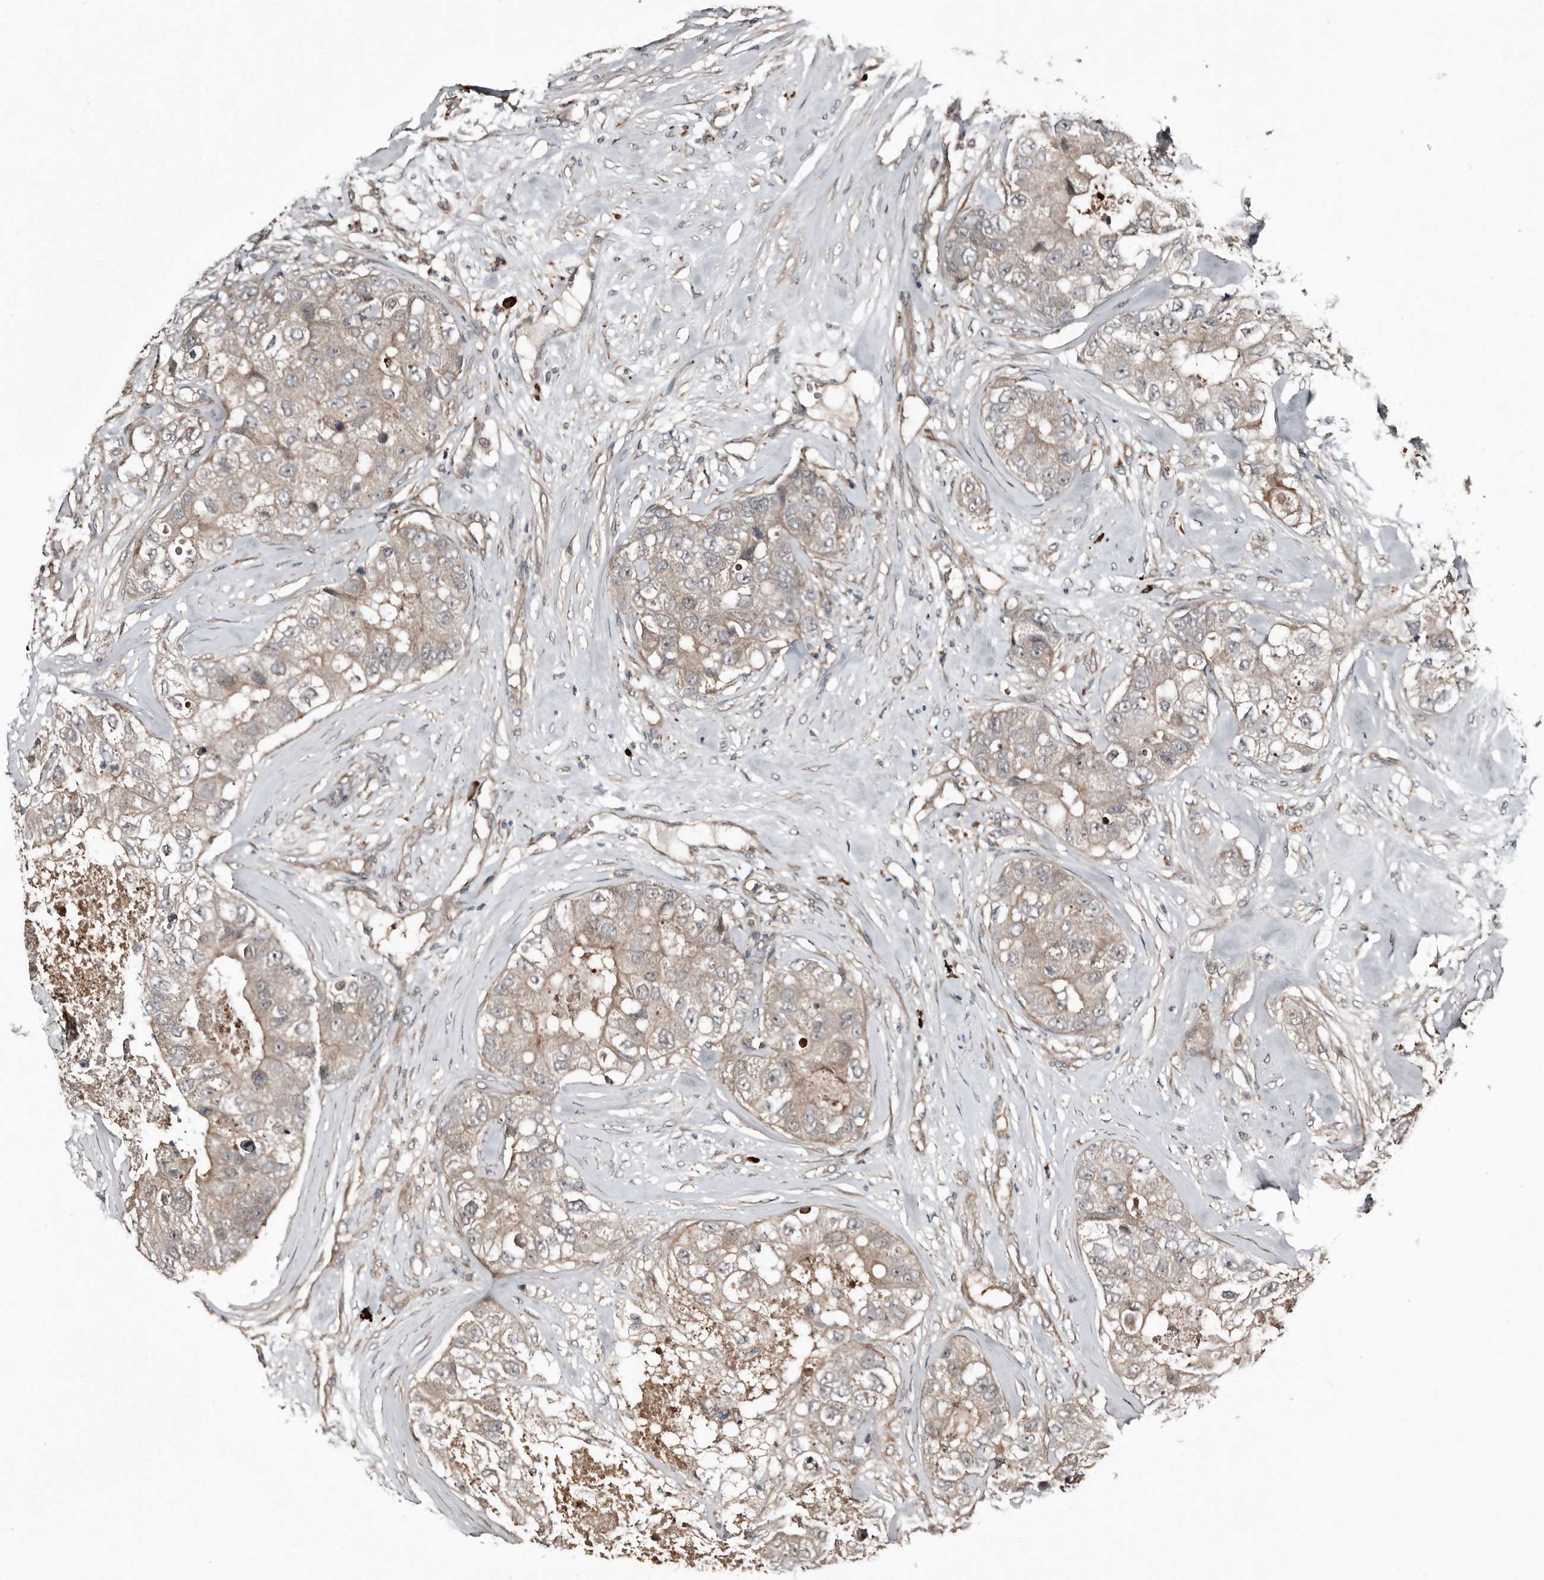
{"staining": {"intensity": "weak", "quantity": "25%-75%", "location": "cytoplasmic/membranous"}, "tissue": "breast cancer", "cell_type": "Tumor cells", "image_type": "cancer", "snomed": [{"axis": "morphology", "description": "Duct carcinoma"}, {"axis": "topography", "description": "Breast"}], "caption": "Protein expression analysis of invasive ductal carcinoma (breast) reveals weak cytoplasmic/membranous positivity in about 25%-75% of tumor cells.", "gene": "TEAD3", "patient": {"sex": "female", "age": 62}}